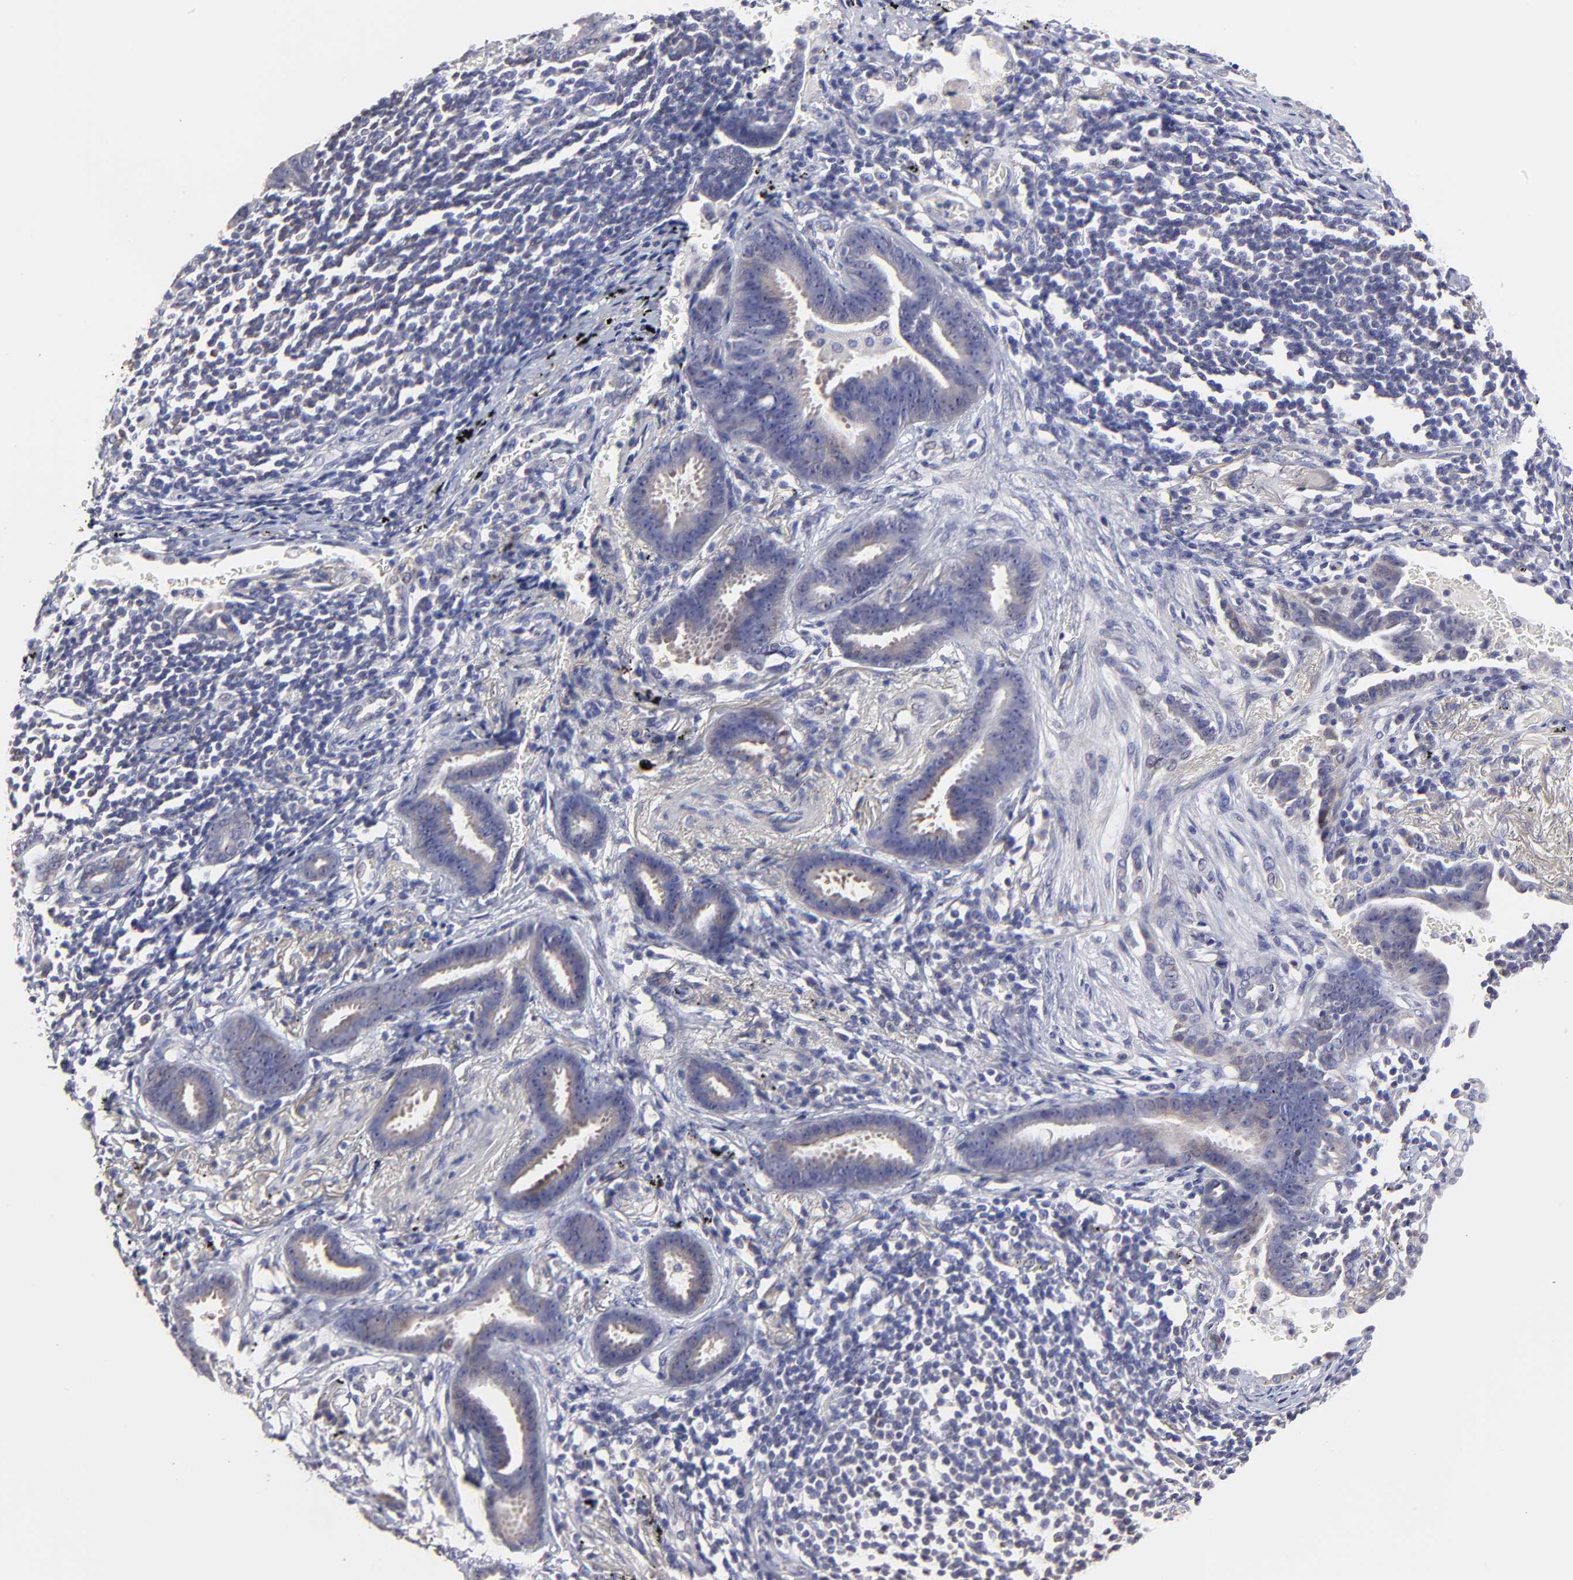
{"staining": {"intensity": "negative", "quantity": "none", "location": "none"}, "tissue": "lung cancer", "cell_type": "Tumor cells", "image_type": "cancer", "snomed": [{"axis": "morphology", "description": "Adenocarcinoma, NOS"}, {"axis": "topography", "description": "Lung"}], "caption": "A photomicrograph of human lung cancer (adenocarcinoma) is negative for staining in tumor cells. The staining is performed using DAB (3,3'-diaminobenzidine) brown chromogen with nuclei counter-stained in using hematoxylin.", "gene": "BTG2", "patient": {"sex": "female", "age": 64}}